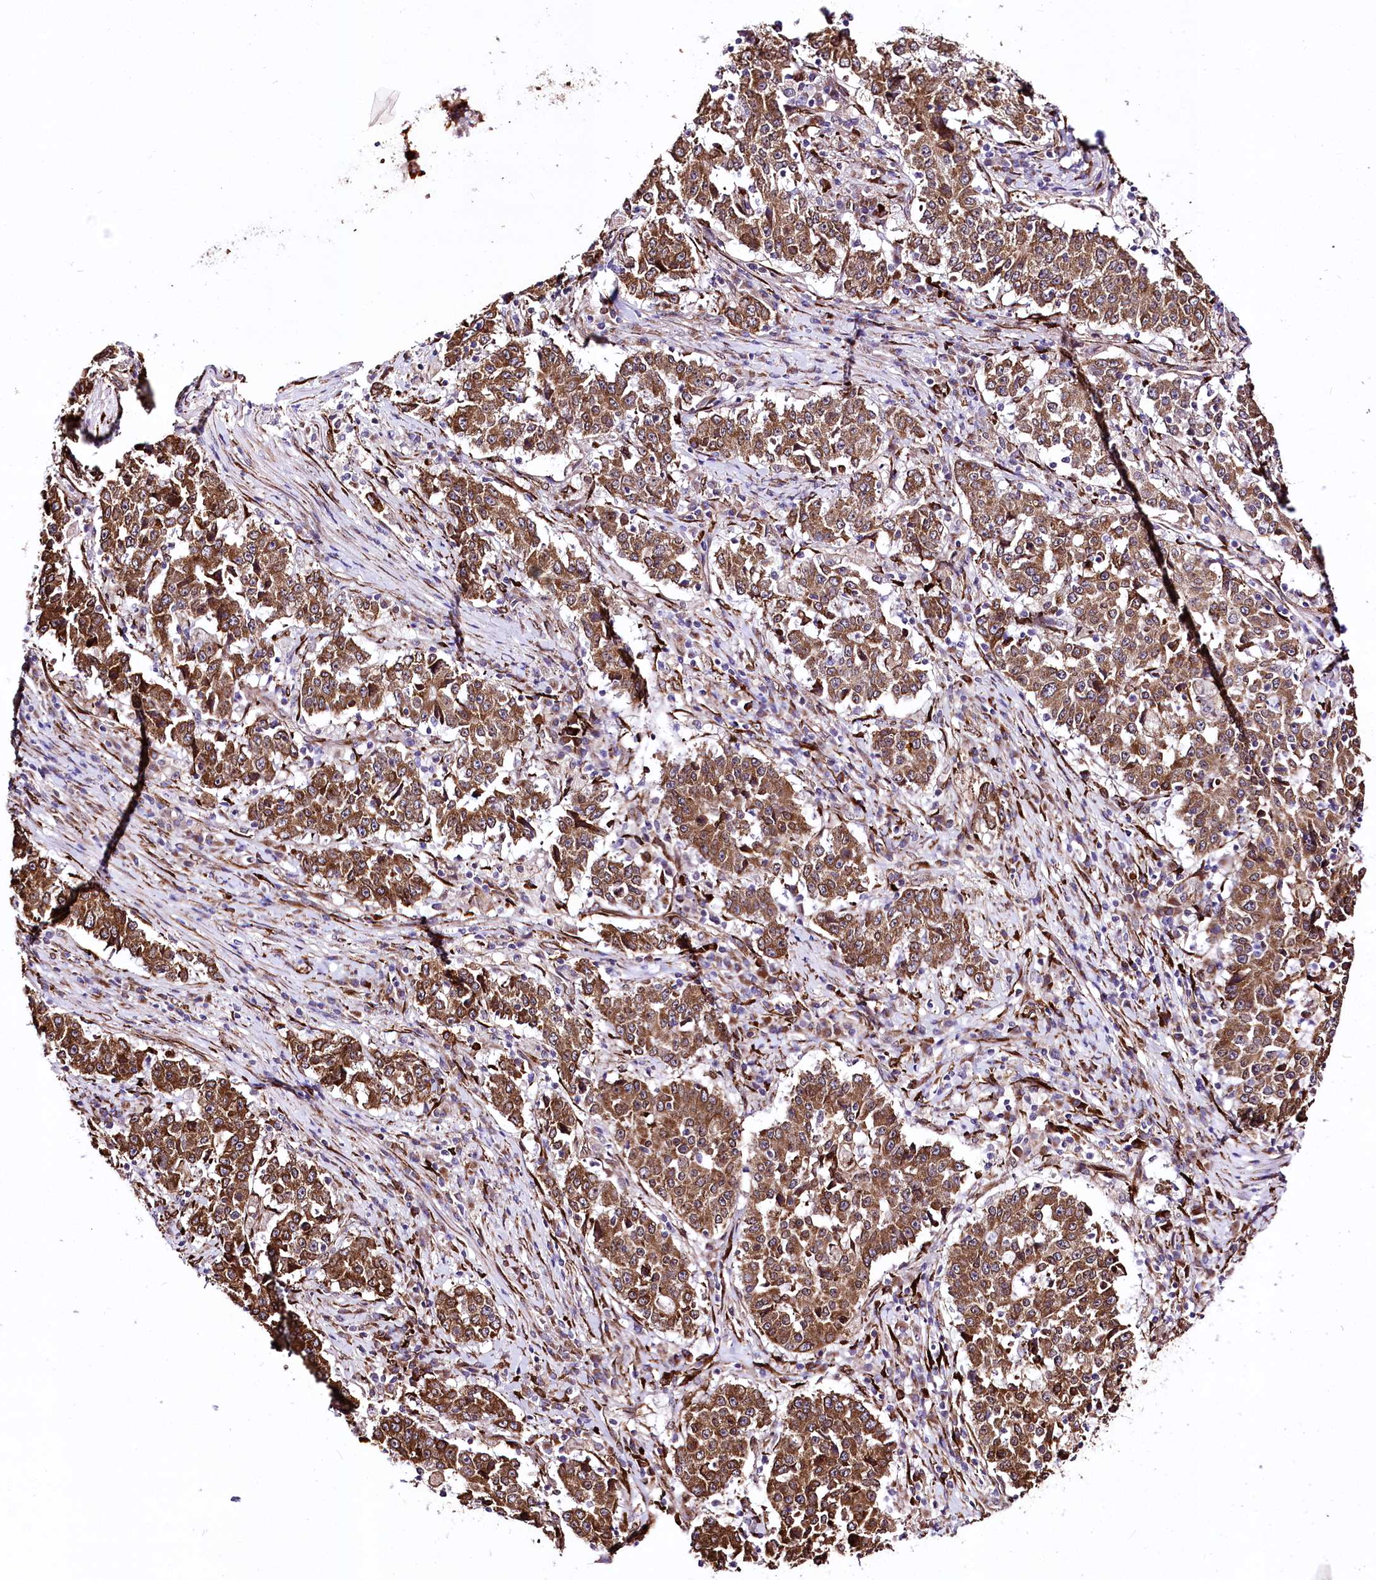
{"staining": {"intensity": "moderate", "quantity": ">75%", "location": "cytoplasmic/membranous"}, "tissue": "stomach cancer", "cell_type": "Tumor cells", "image_type": "cancer", "snomed": [{"axis": "morphology", "description": "Adenocarcinoma, NOS"}, {"axis": "topography", "description": "Stomach"}], "caption": "Brown immunohistochemical staining in stomach adenocarcinoma demonstrates moderate cytoplasmic/membranous positivity in about >75% of tumor cells. The protein is stained brown, and the nuclei are stained in blue (DAB IHC with brightfield microscopy, high magnification).", "gene": "WWC1", "patient": {"sex": "male", "age": 59}}